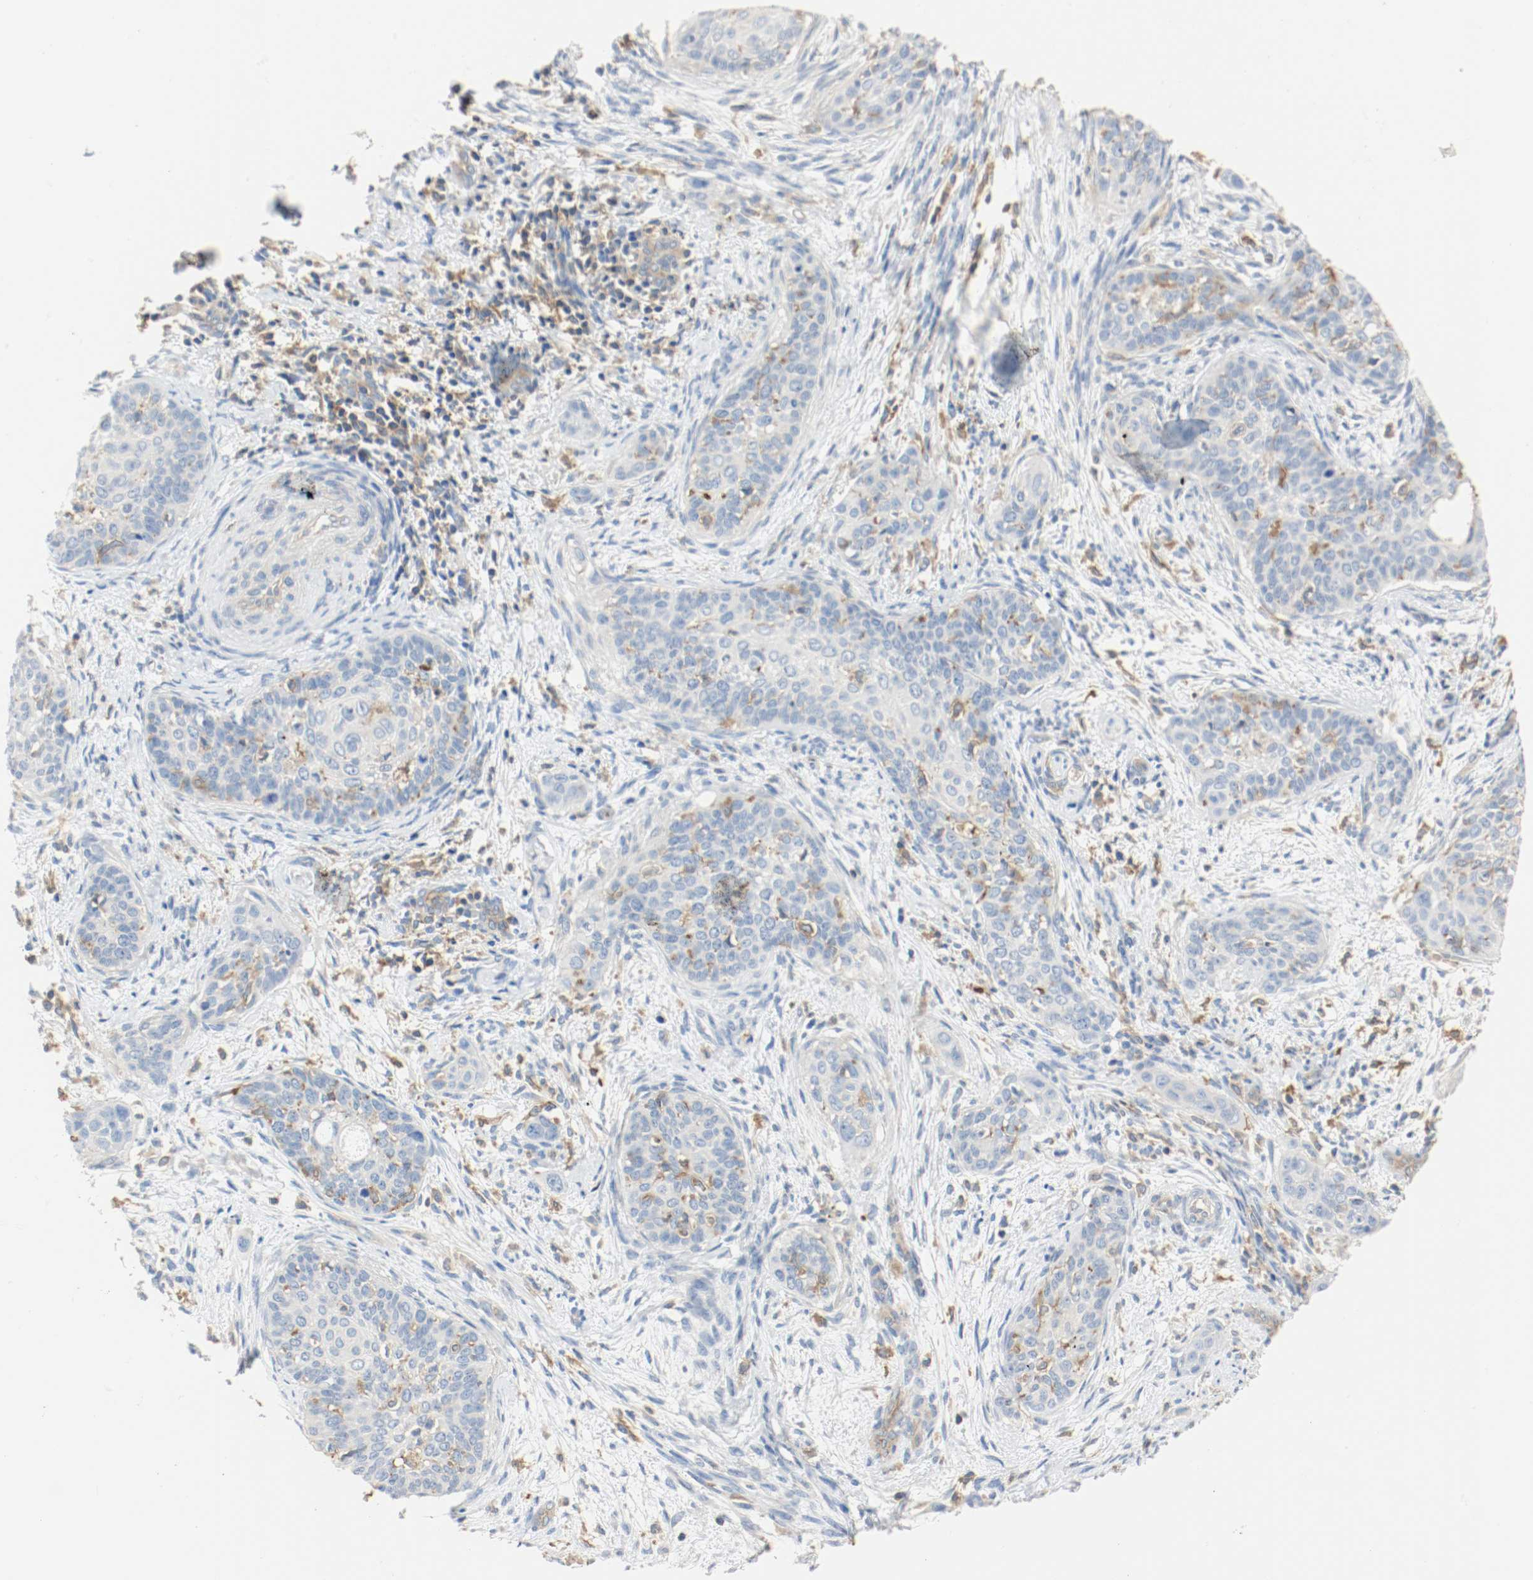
{"staining": {"intensity": "weak", "quantity": "25%-75%", "location": "cytoplasmic/membranous"}, "tissue": "cervical cancer", "cell_type": "Tumor cells", "image_type": "cancer", "snomed": [{"axis": "morphology", "description": "Squamous cell carcinoma, NOS"}, {"axis": "topography", "description": "Cervix"}], "caption": "Cervical cancer (squamous cell carcinoma) stained for a protein (brown) demonstrates weak cytoplasmic/membranous positive staining in approximately 25%-75% of tumor cells.", "gene": "ARPC1B", "patient": {"sex": "female", "age": 33}}